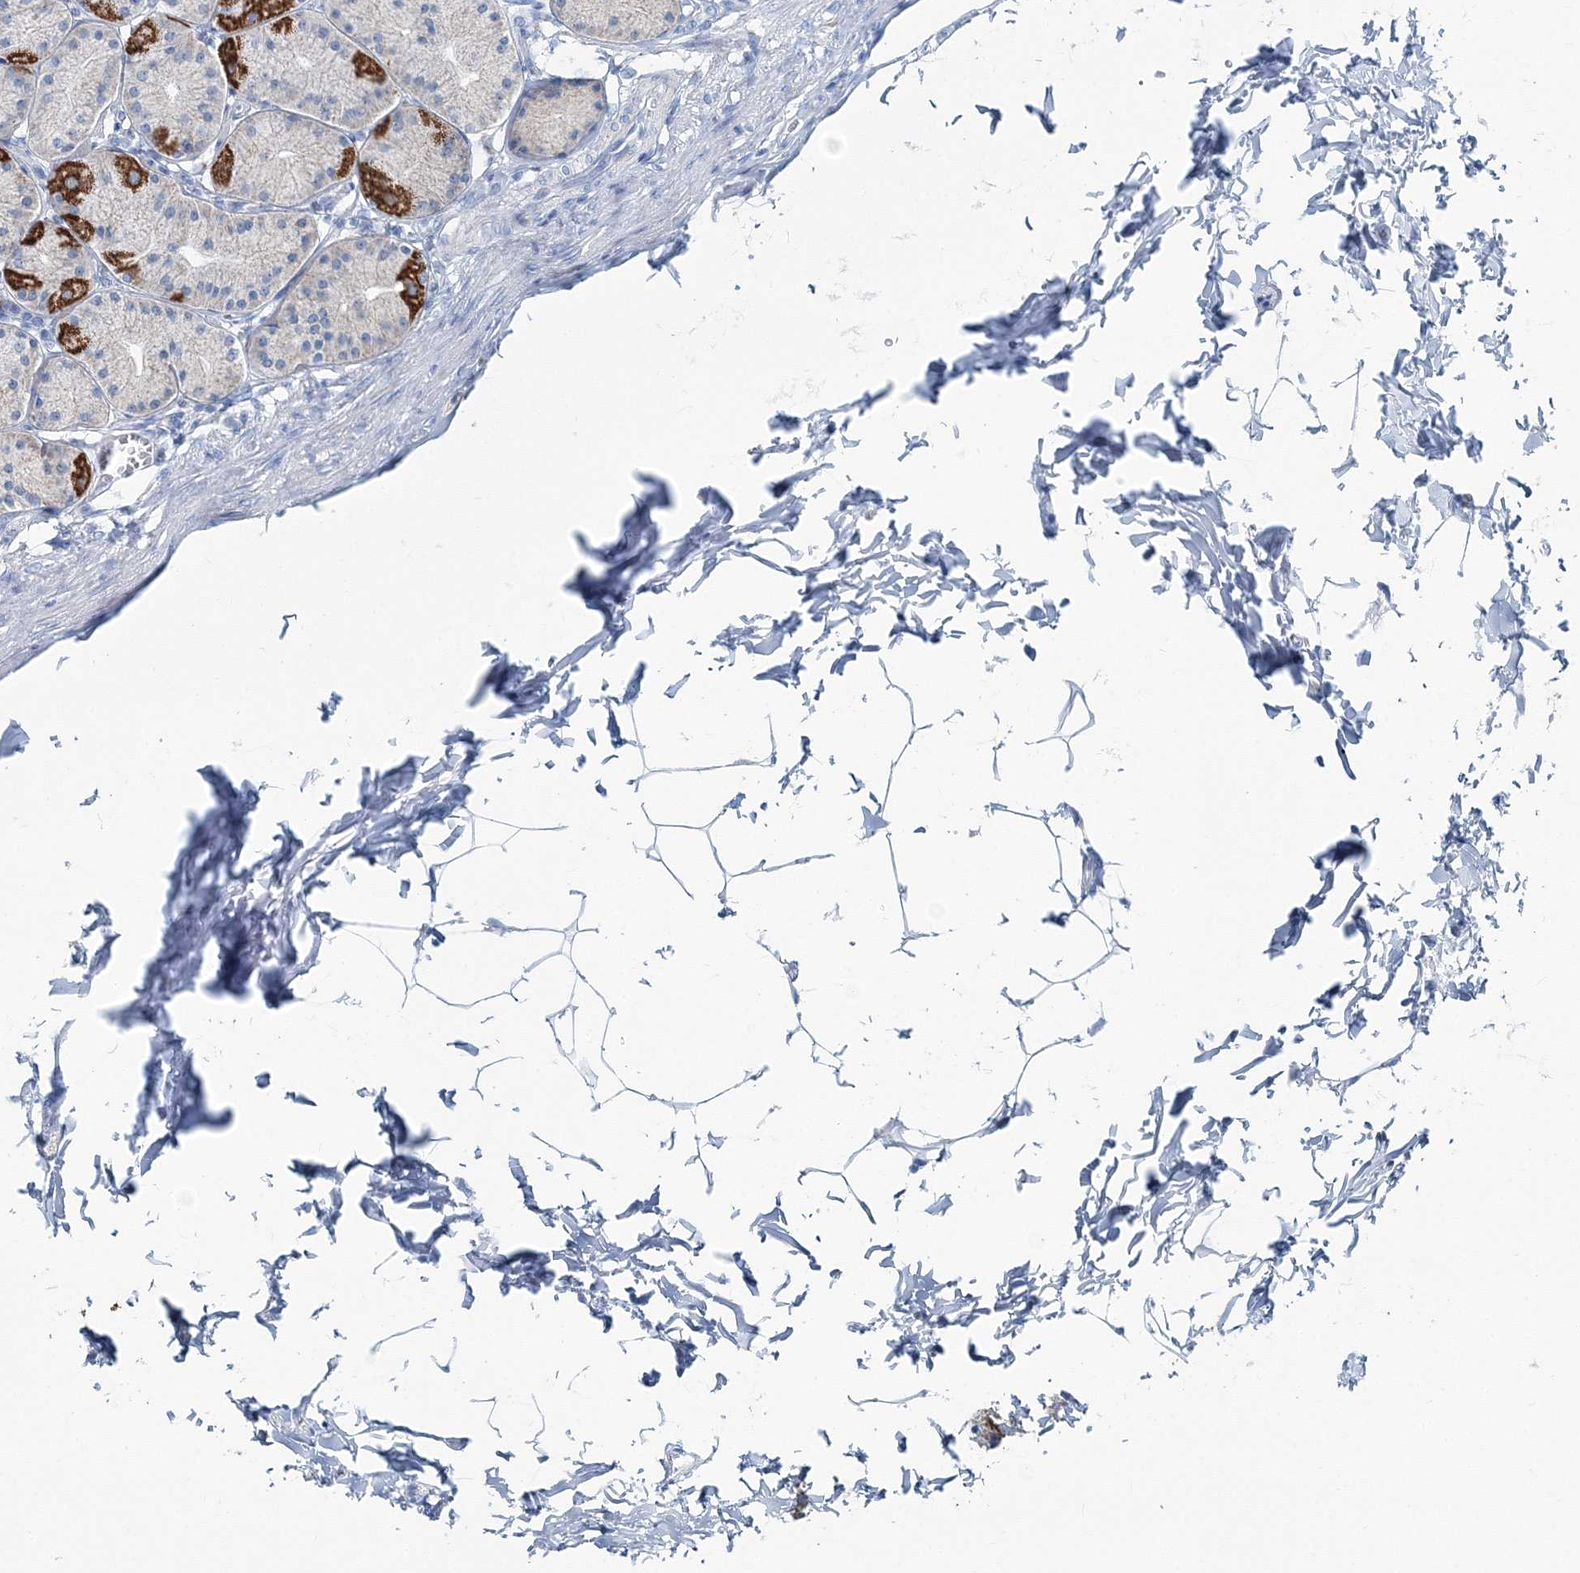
{"staining": {"intensity": "strong", "quantity": "<25%", "location": "cytoplasmic/membranous"}, "tissue": "stomach", "cell_type": "Glandular cells", "image_type": "normal", "snomed": [{"axis": "morphology", "description": "Normal tissue, NOS"}, {"axis": "topography", "description": "Stomach"}], "caption": "Glandular cells exhibit strong cytoplasmic/membranous positivity in approximately <25% of cells in normal stomach.", "gene": "GABARAPL2", "patient": {"sex": "male", "age": 42}}